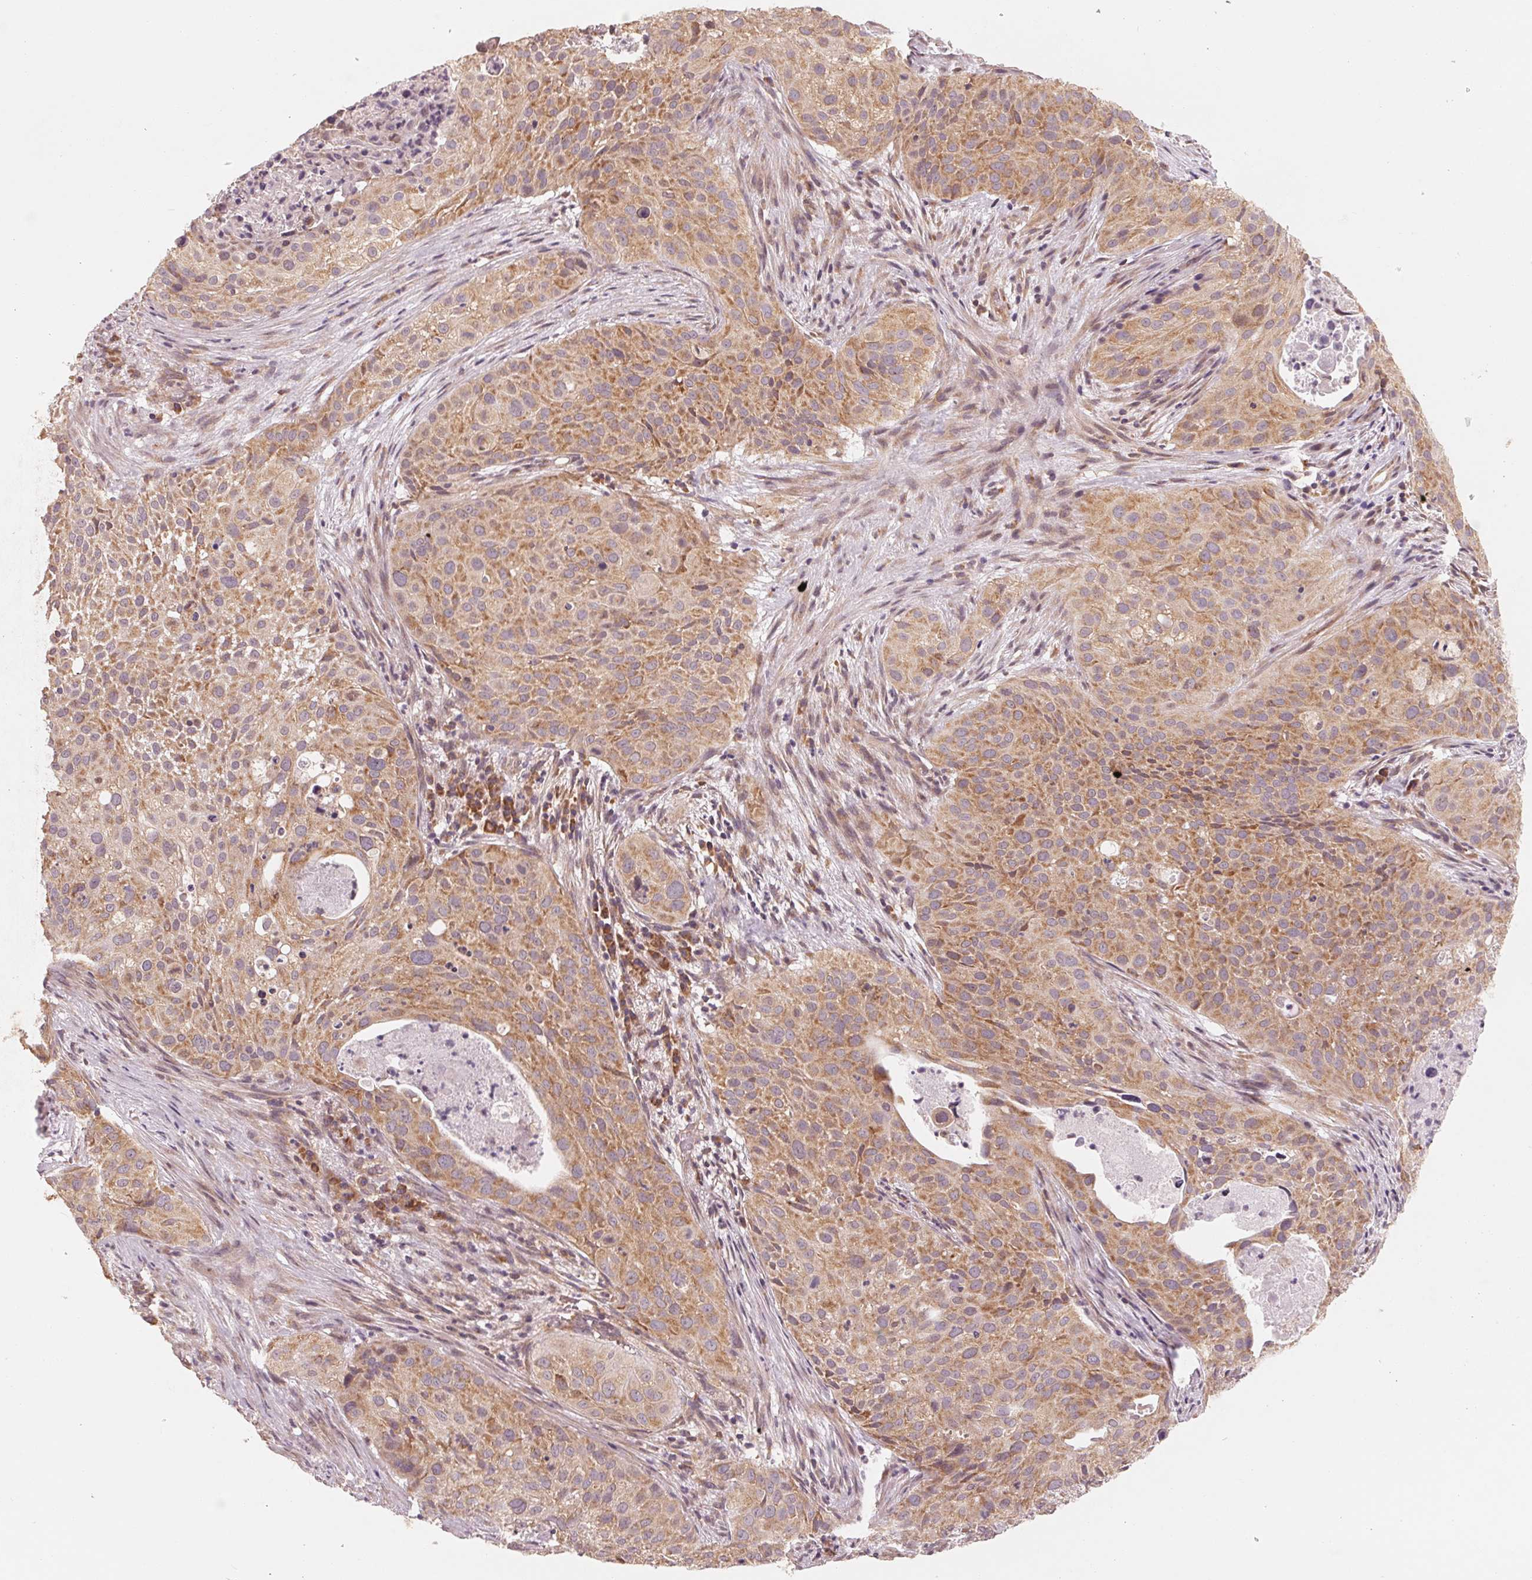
{"staining": {"intensity": "moderate", "quantity": ">75%", "location": "cytoplasmic/membranous"}, "tissue": "cervical cancer", "cell_type": "Tumor cells", "image_type": "cancer", "snomed": [{"axis": "morphology", "description": "Squamous cell carcinoma, NOS"}, {"axis": "topography", "description": "Cervix"}], "caption": "IHC staining of cervical cancer (squamous cell carcinoma), which shows medium levels of moderate cytoplasmic/membranous expression in approximately >75% of tumor cells indicating moderate cytoplasmic/membranous protein positivity. The staining was performed using DAB (3,3'-diaminobenzidine) (brown) for protein detection and nuclei were counterstained in hematoxylin (blue).", "gene": "GIGYF2", "patient": {"sex": "female", "age": 38}}